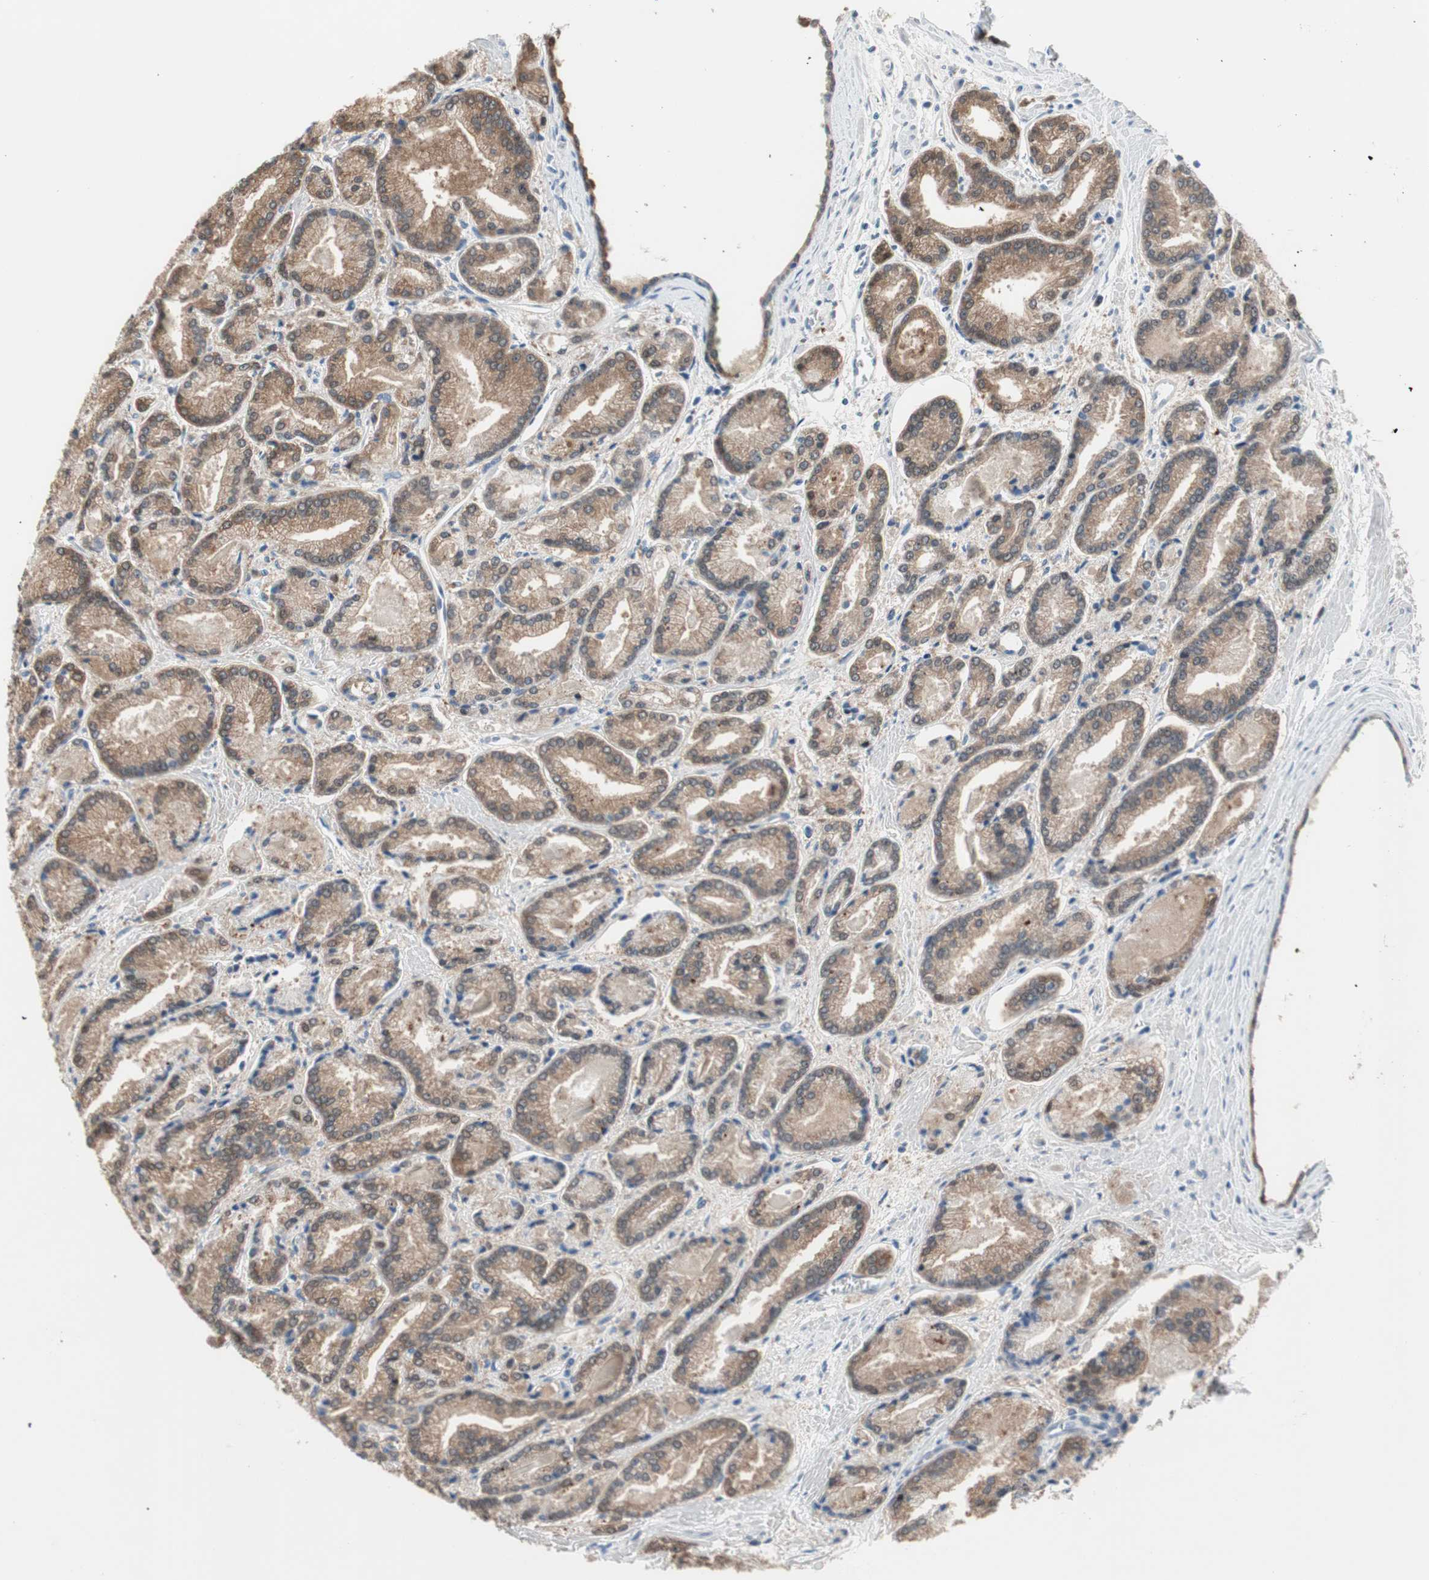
{"staining": {"intensity": "moderate", "quantity": ">75%", "location": "cytoplasmic/membranous"}, "tissue": "prostate cancer", "cell_type": "Tumor cells", "image_type": "cancer", "snomed": [{"axis": "morphology", "description": "Adenocarcinoma, Low grade"}, {"axis": "topography", "description": "Prostate"}], "caption": "Human low-grade adenocarcinoma (prostate) stained for a protein (brown) reveals moderate cytoplasmic/membranous positive expression in about >75% of tumor cells.", "gene": "GRHL1", "patient": {"sex": "male", "age": 59}}